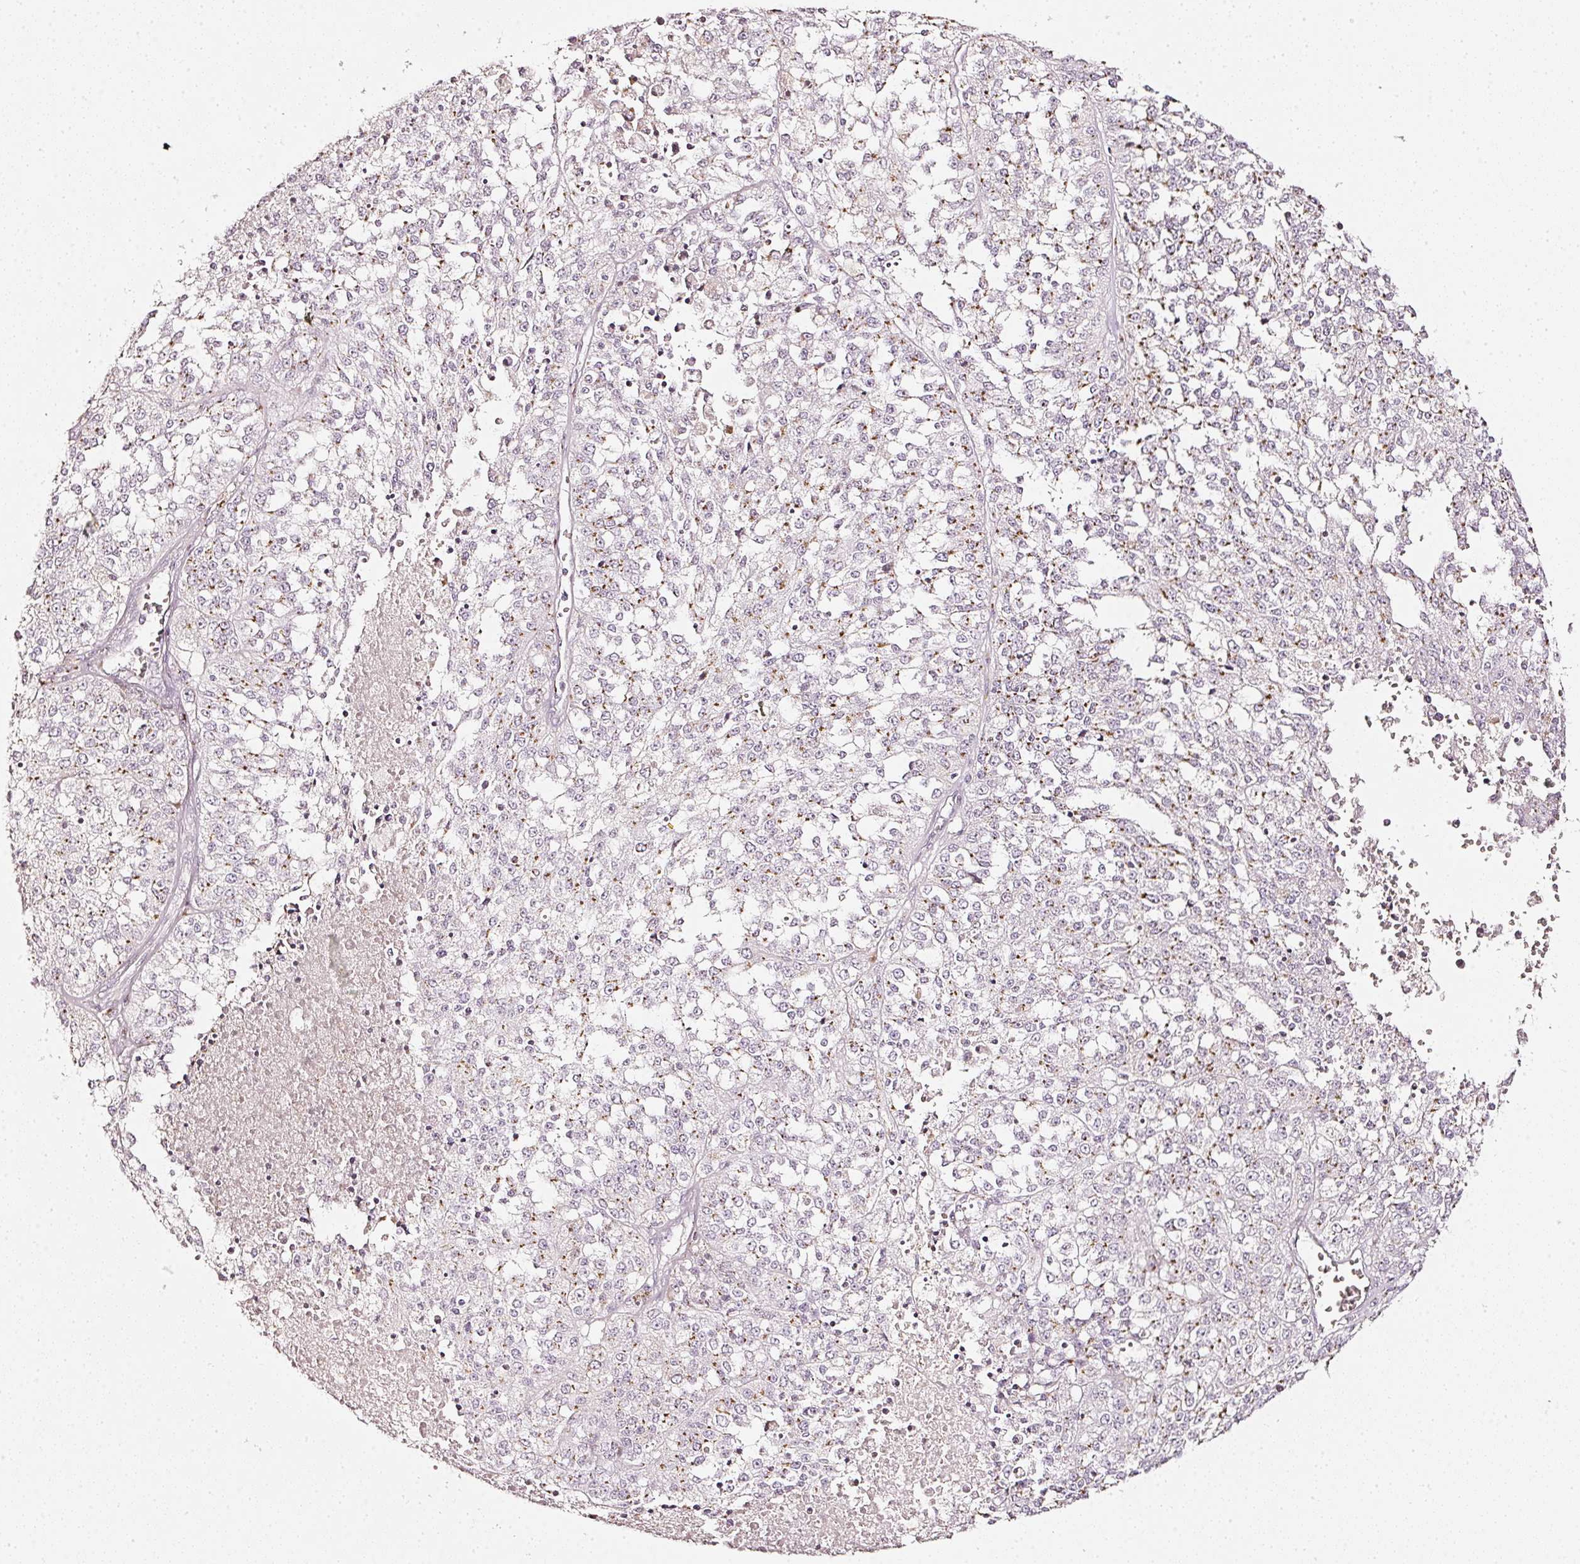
{"staining": {"intensity": "weak", "quantity": "25%-75%", "location": "cytoplasmic/membranous"}, "tissue": "melanoma", "cell_type": "Tumor cells", "image_type": "cancer", "snomed": [{"axis": "morphology", "description": "Malignant melanoma, NOS"}, {"axis": "topography", "description": "Skin"}], "caption": "Weak cytoplasmic/membranous protein staining is seen in approximately 25%-75% of tumor cells in malignant melanoma.", "gene": "SDF4", "patient": {"sex": "female", "age": 64}}